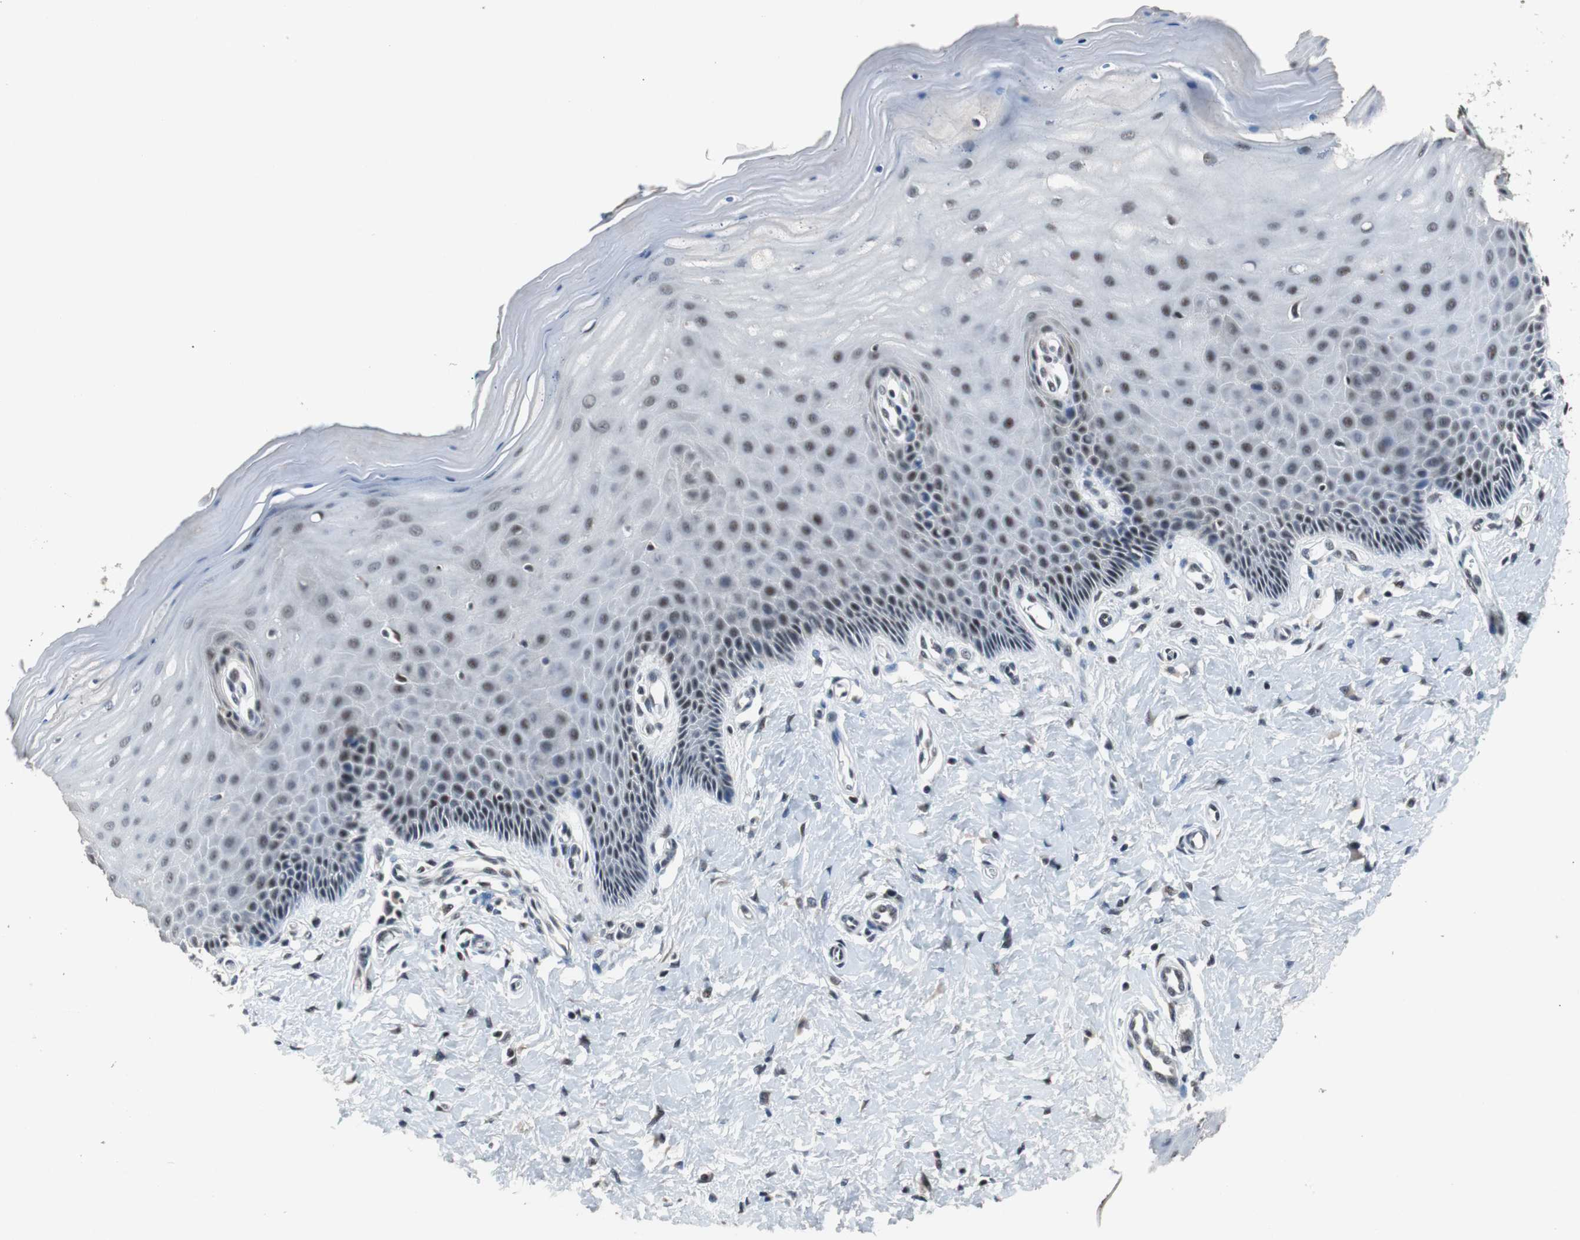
{"staining": {"intensity": "strong", "quantity": ">75%", "location": "nuclear"}, "tissue": "cervix", "cell_type": "Glandular cells", "image_type": "normal", "snomed": [{"axis": "morphology", "description": "Normal tissue, NOS"}, {"axis": "topography", "description": "Cervix"}], "caption": "Protein positivity by immunohistochemistry reveals strong nuclear staining in about >75% of glandular cells in benign cervix. The protein is stained brown, and the nuclei are stained in blue (DAB IHC with brightfield microscopy, high magnification).", "gene": "USP28", "patient": {"sex": "female", "age": 55}}